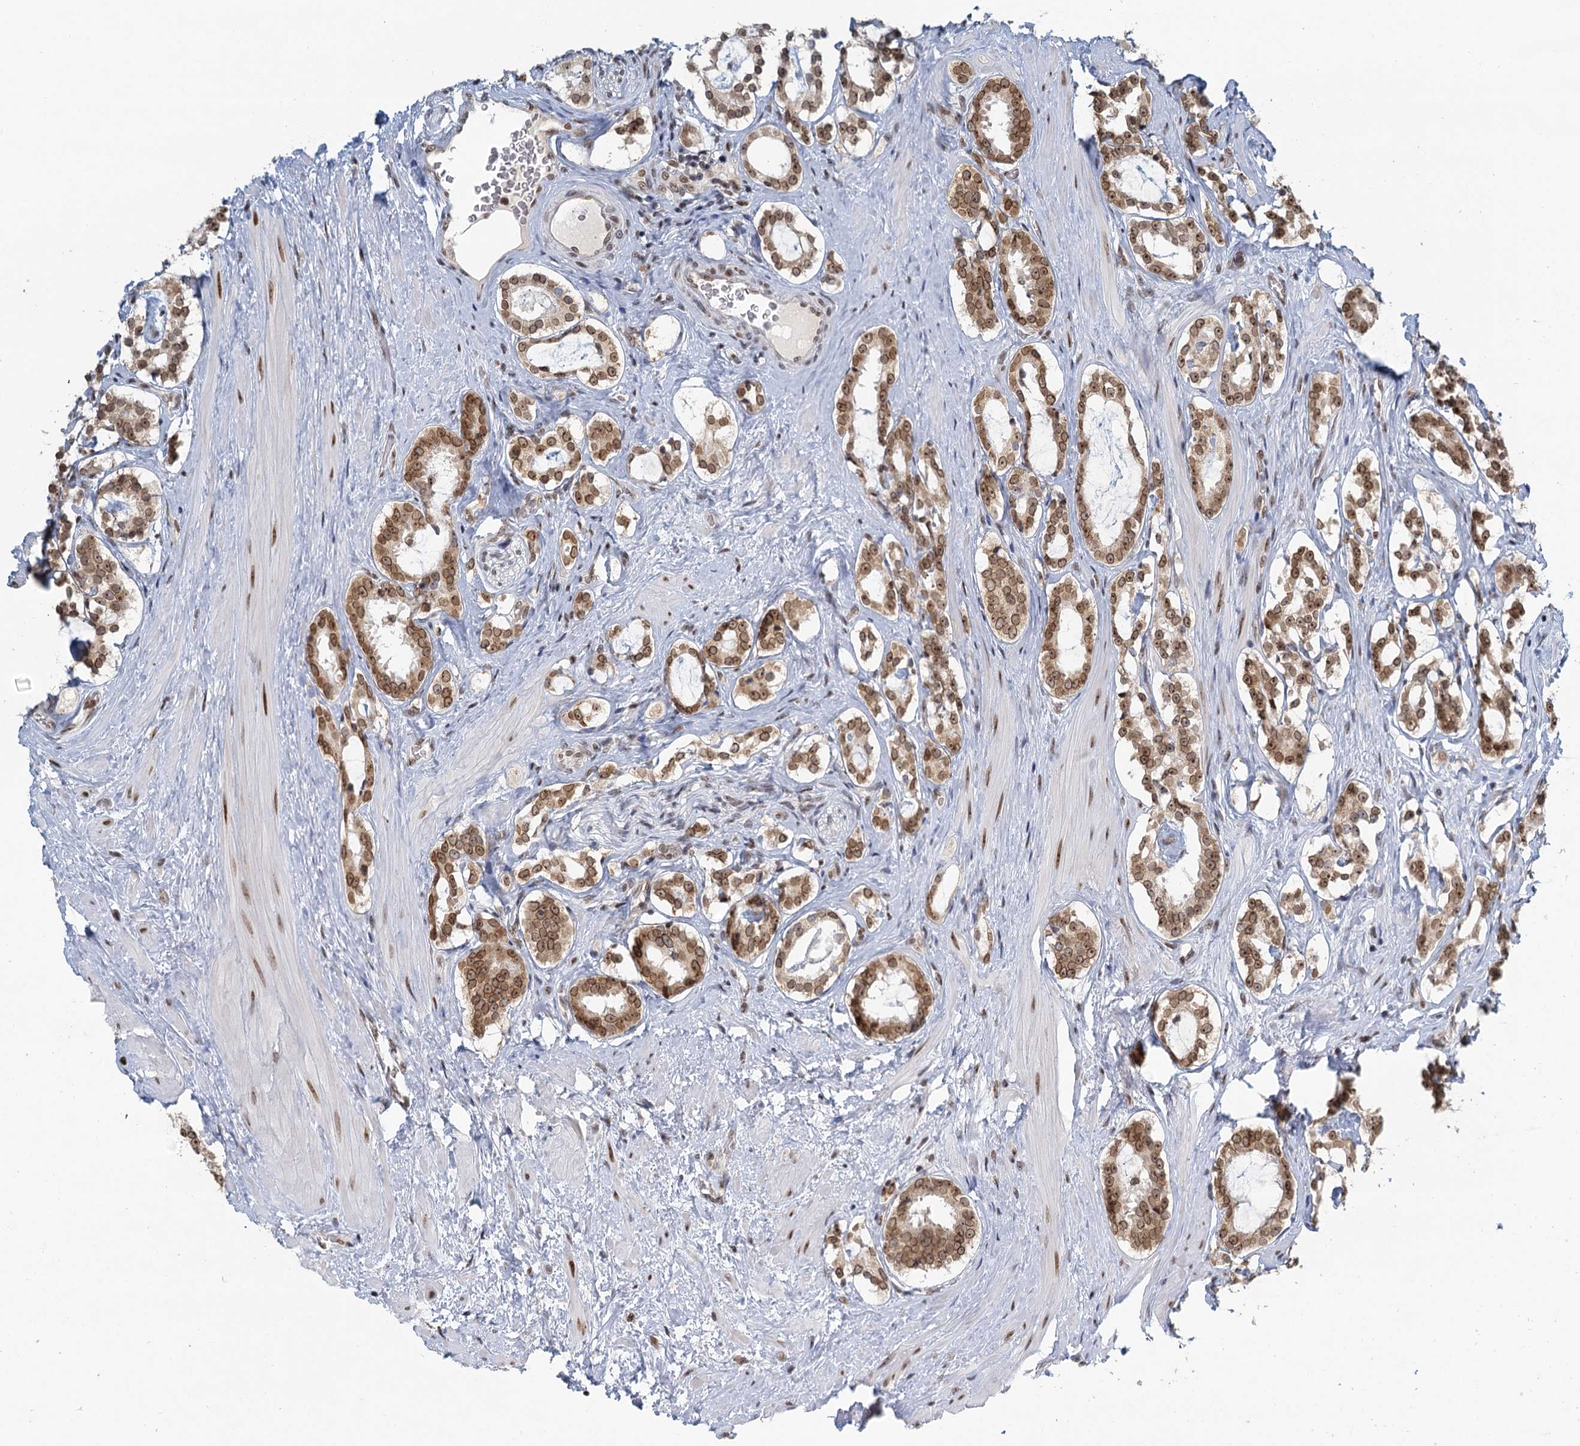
{"staining": {"intensity": "moderate", "quantity": ">75%", "location": "cytoplasmic/membranous,nuclear"}, "tissue": "prostate cancer", "cell_type": "Tumor cells", "image_type": "cancer", "snomed": [{"axis": "morphology", "description": "Adenocarcinoma, High grade"}, {"axis": "topography", "description": "Prostate"}], "caption": "The histopathology image exhibits staining of adenocarcinoma (high-grade) (prostate), revealing moderate cytoplasmic/membranous and nuclear protein expression (brown color) within tumor cells.", "gene": "TREX1", "patient": {"sex": "male", "age": 58}}